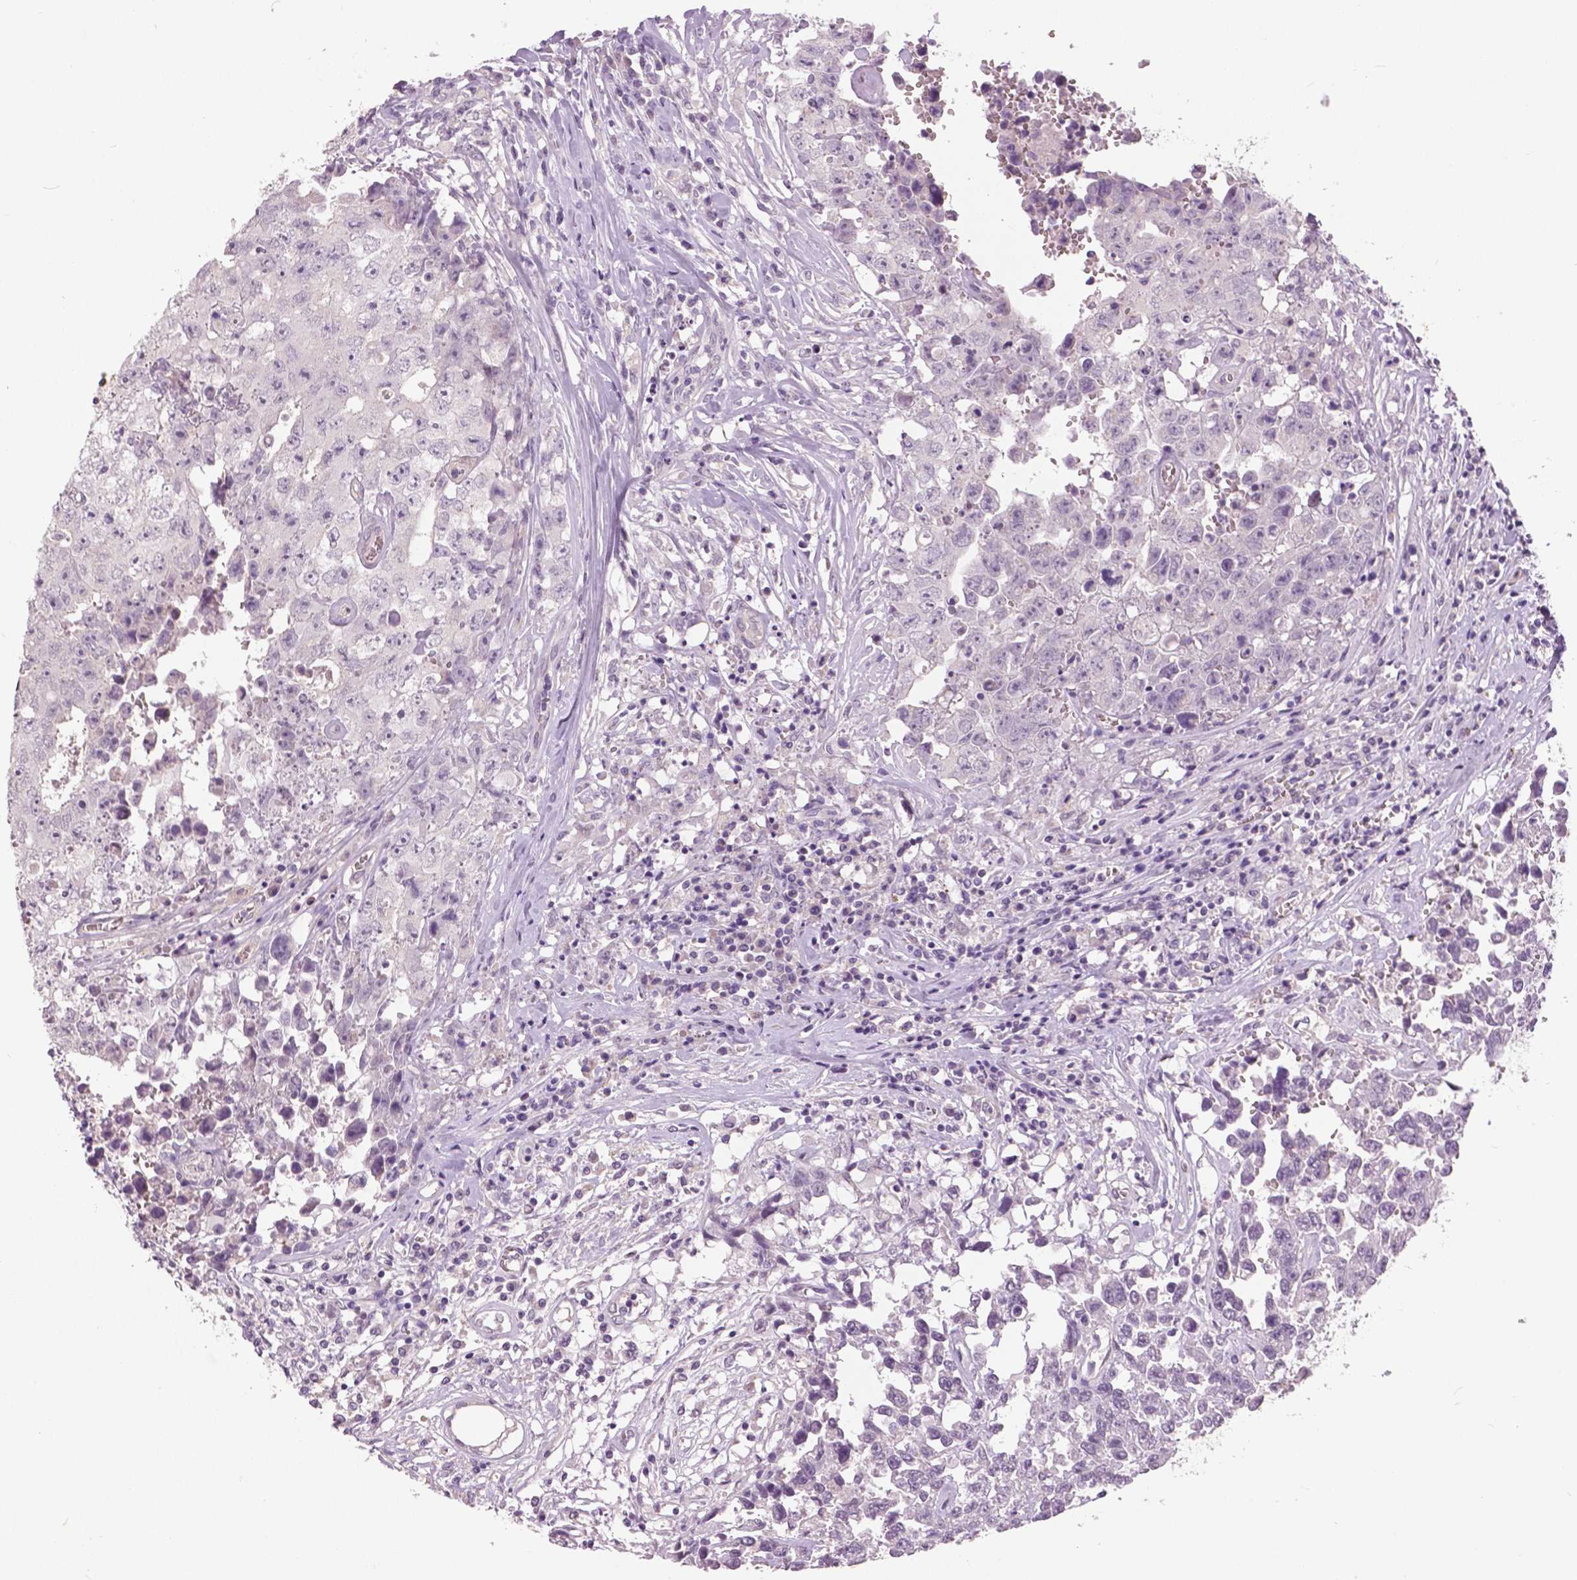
{"staining": {"intensity": "negative", "quantity": "none", "location": "none"}, "tissue": "testis cancer", "cell_type": "Tumor cells", "image_type": "cancer", "snomed": [{"axis": "morphology", "description": "Carcinoma, Embryonal, NOS"}, {"axis": "topography", "description": "Testis"}], "caption": "This is an immunohistochemistry (IHC) photomicrograph of human embryonal carcinoma (testis). There is no positivity in tumor cells.", "gene": "FOXA1", "patient": {"sex": "male", "age": 36}}